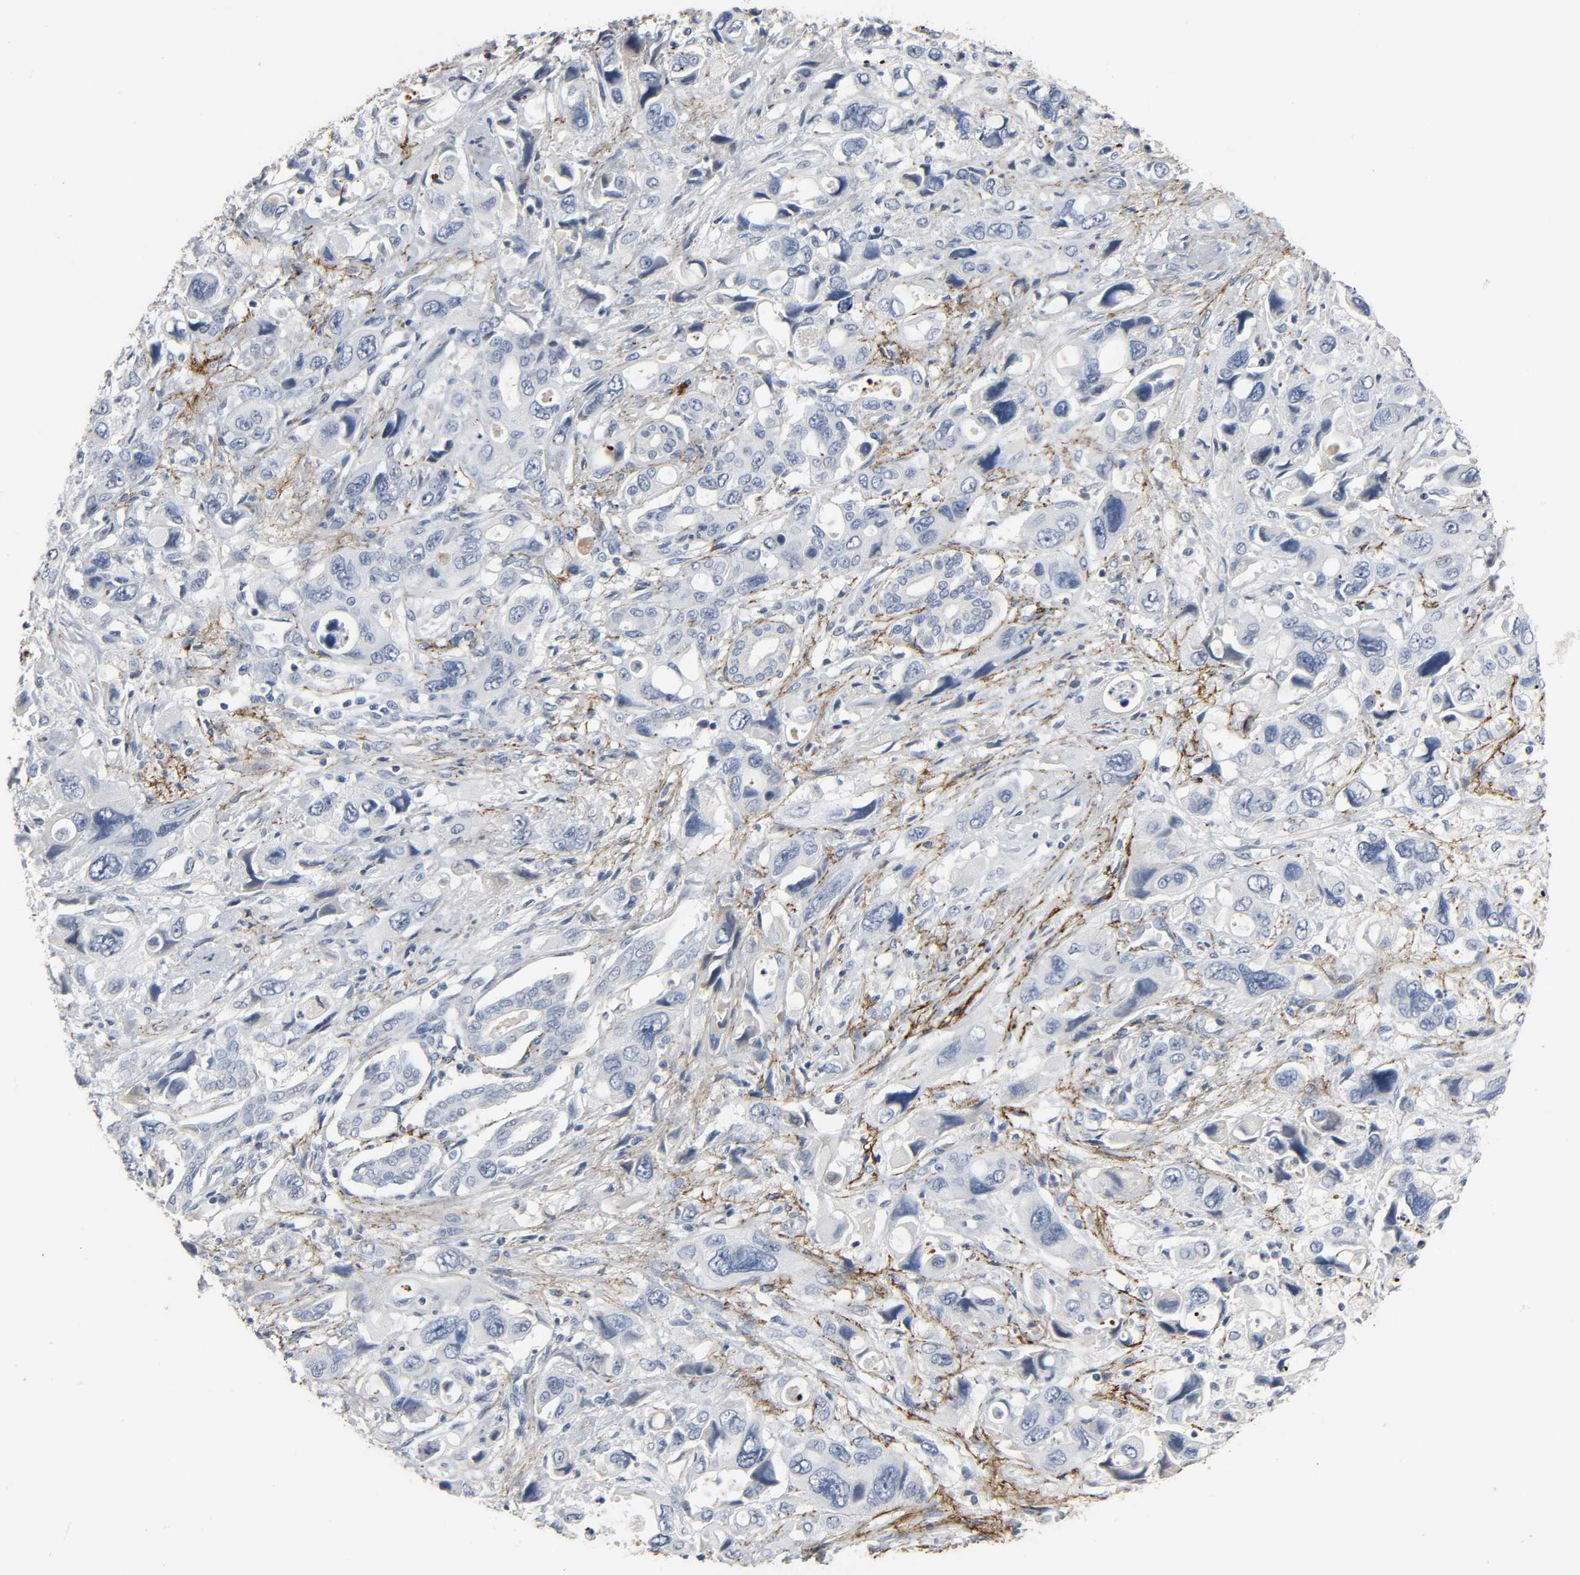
{"staining": {"intensity": "negative", "quantity": "none", "location": "none"}, "tissue": "pancreatic cancer", "cell_type": "Tumor cells", "image_type": "cancer", "snomed": [{"axis": "morphology", "description": "Adenocarcinoma, NOS"}, {"axis": "topography", "description": "Pancreas"}], "caption": "Immunohistochemical staining of human pancreatic cancer demonstrates no significant expression in tumor cells. The staining was performed using DAB to visualize the protein expression in brown, while the nuclei were stained in blue with hematoxylin (Magnification: 20x).", "gene": "FBLN5", "patient": {"sex": "male", "age": 46}}